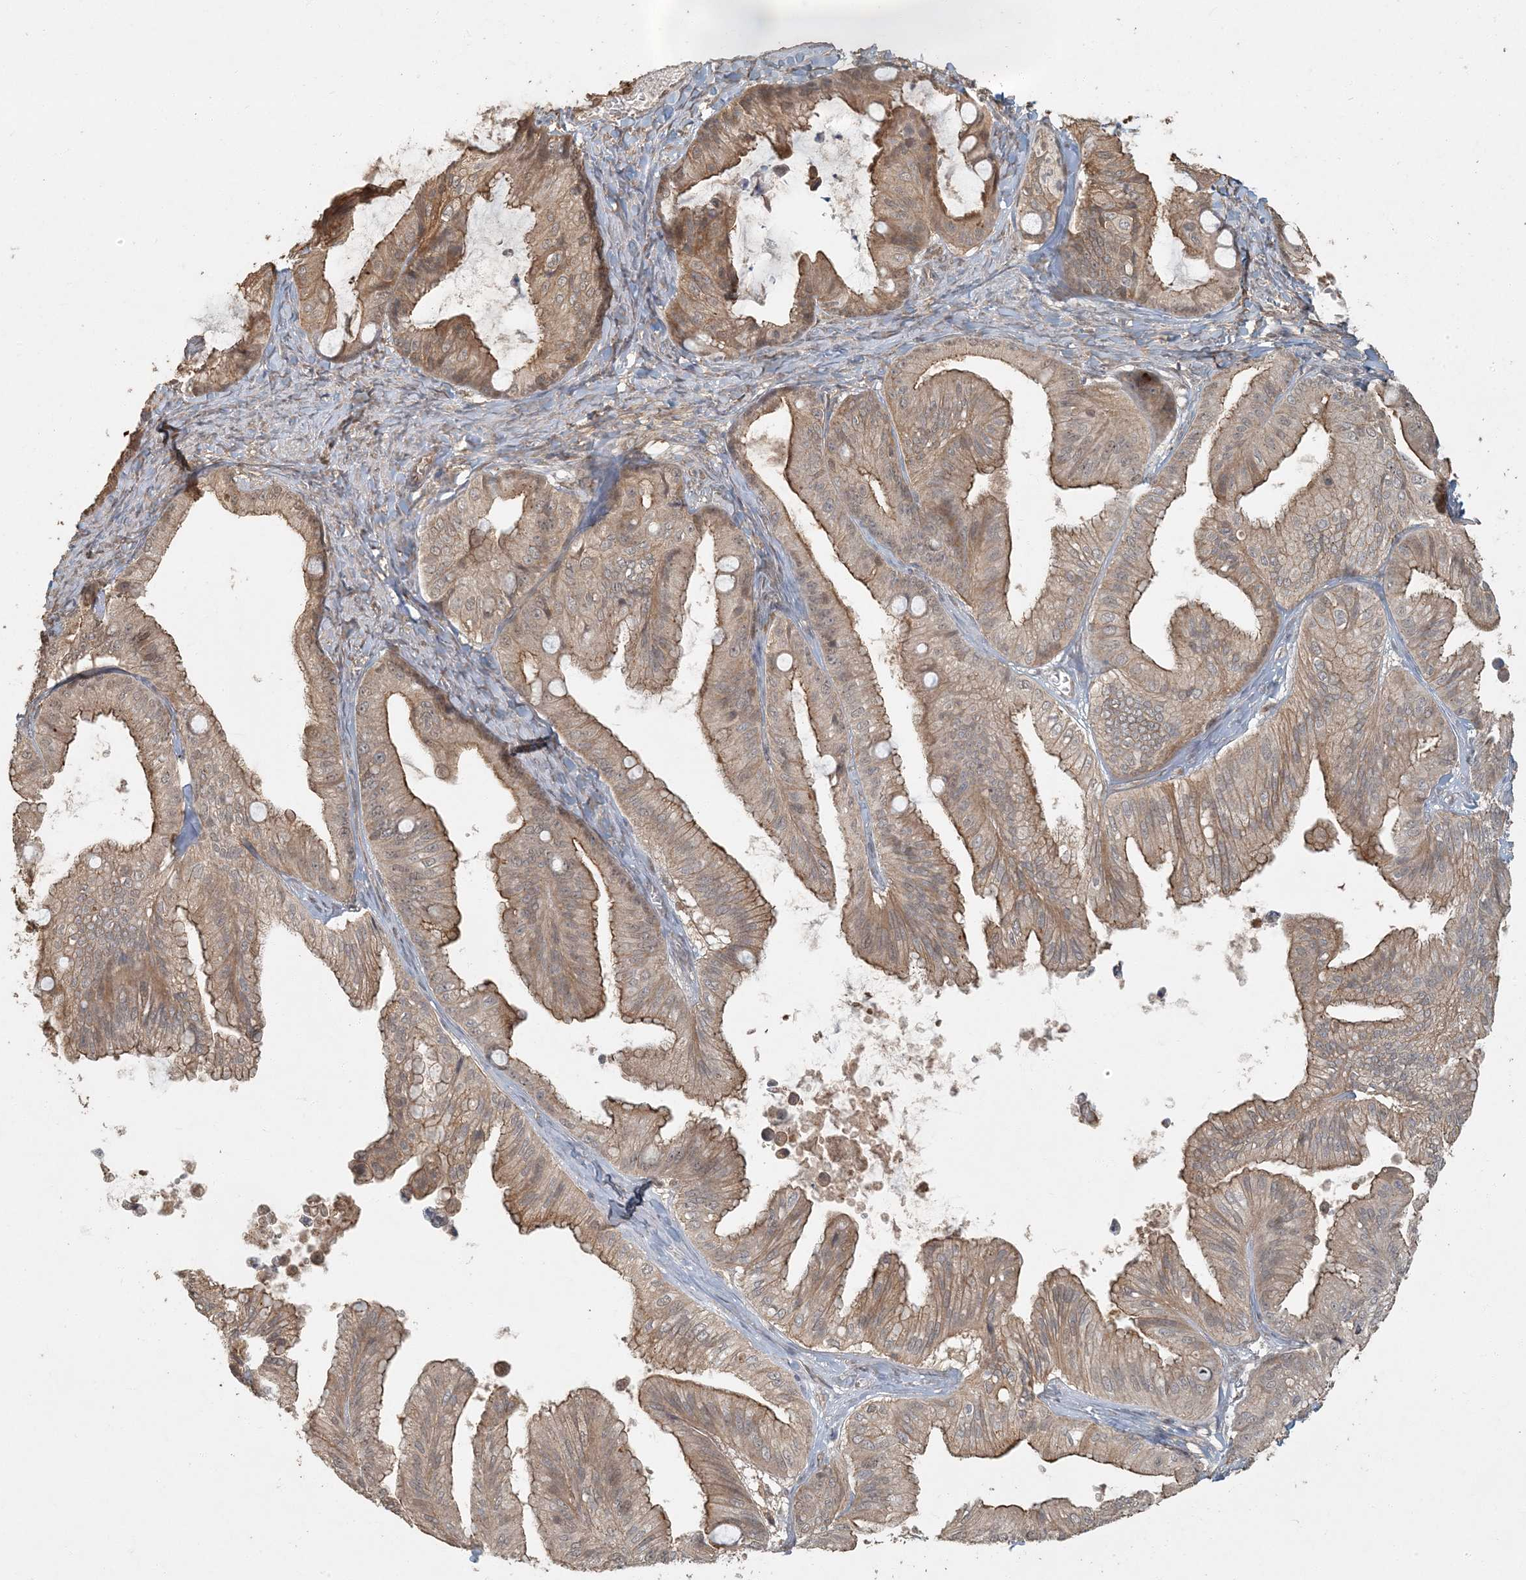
{"staining": {"intensity": "moderate", "quantity": ">75%", "location": "cytoplasmic/membranous"}, "tissue": "ovarian cancer", "cell_type": "Tumor cells", "image_type": "cancer", "snomed": [{"axis": "morphology", "description": "Cystadenocarcinoma, mucinous, NOS"}, {"axis": "topography", "description": "Ovary"}], "caption": "Immunohistochemical staining of human ovarian cancer displays moderate cytoplasmic/membranous protein expression in approximately >75% of tumor cells. The staining is performed using DAB (3,3'-diaminobenzidine) brown chromogen to label protein expression. The nuclei are counter-stained blue using hematoxylin.", "gene": "AK9", "patient": {"sex": "female", "age": 71}}